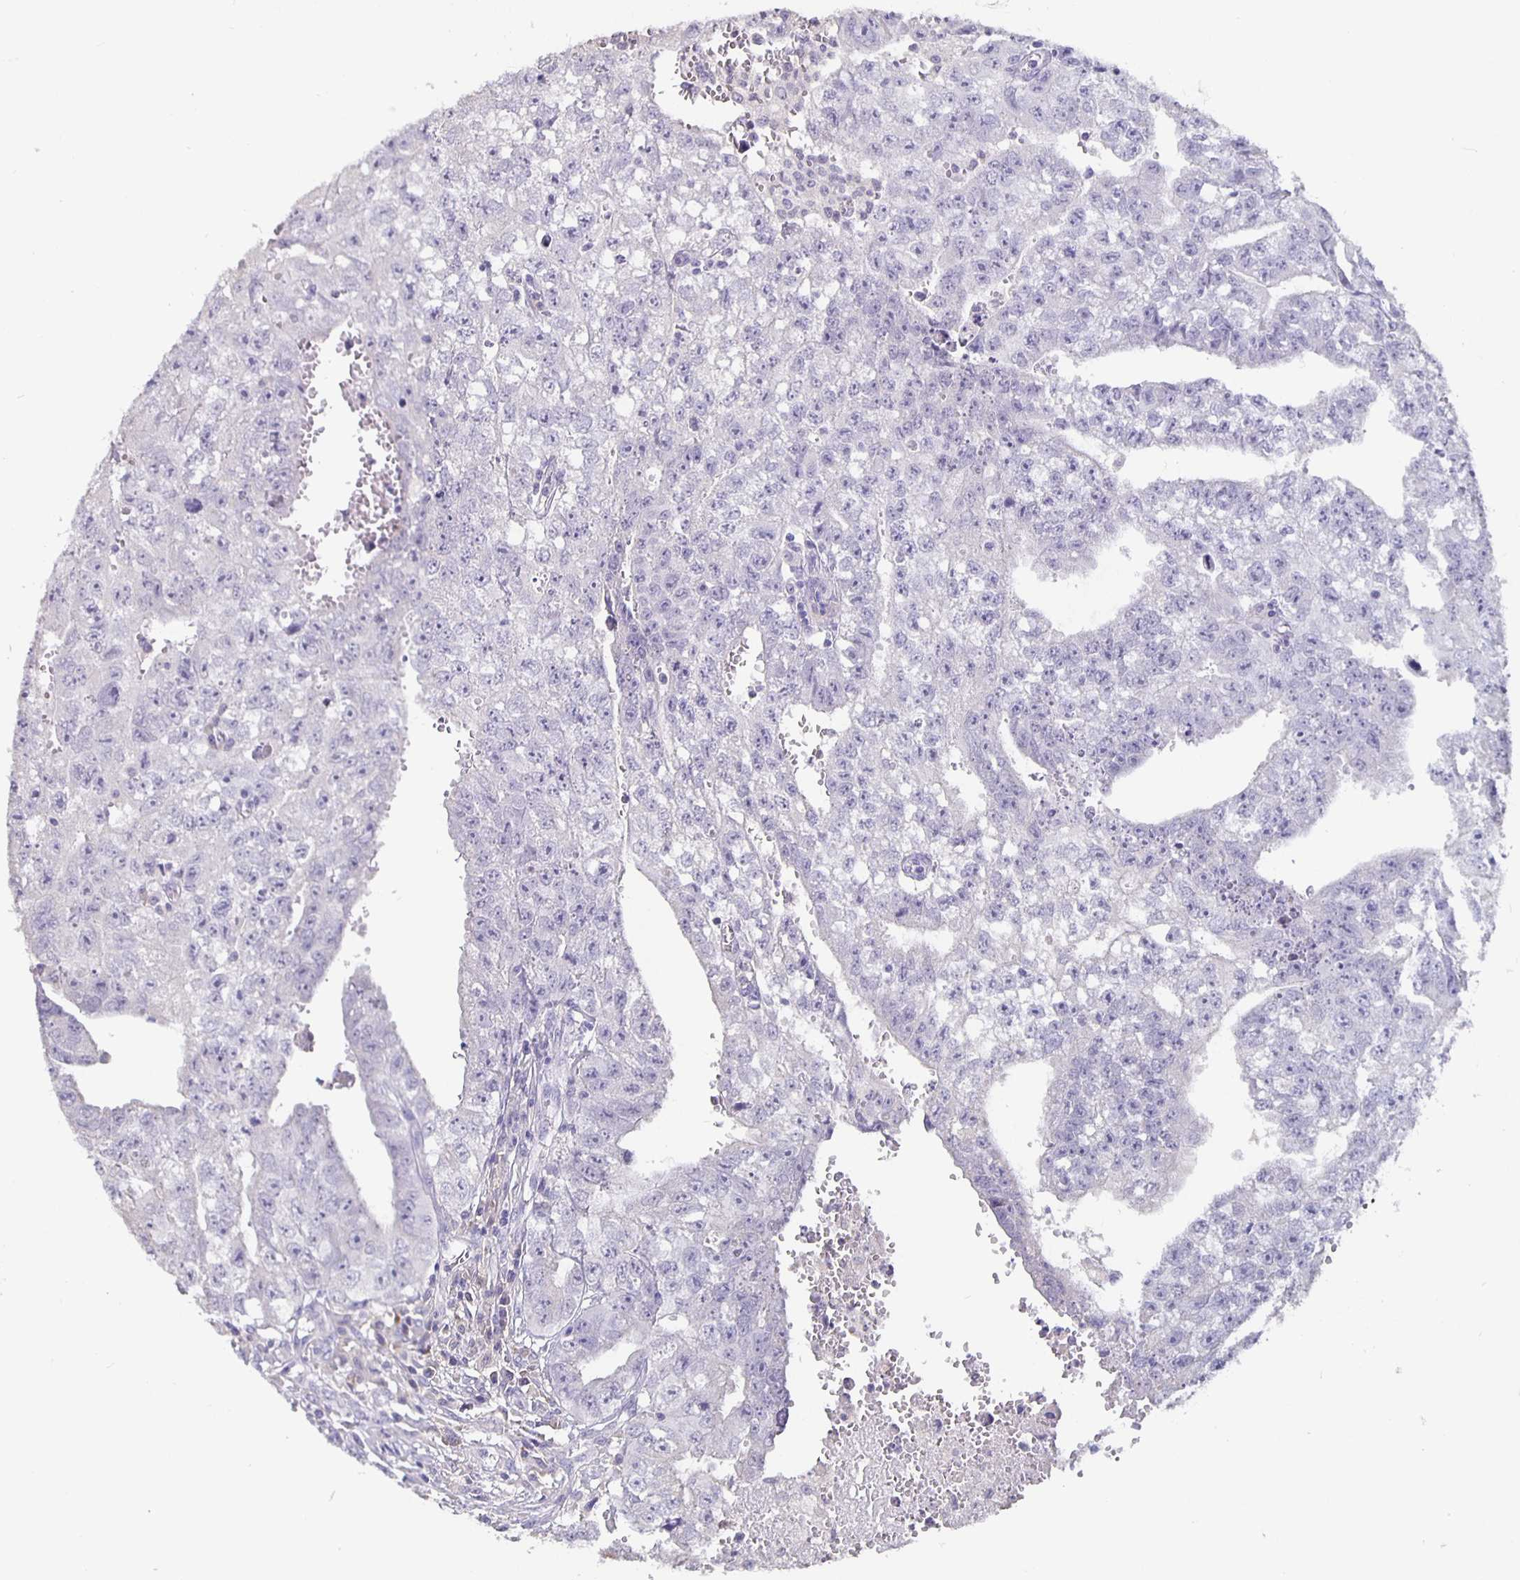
{"staining": {"intensity": "negative", "quantity": "none", "location": "none"}, "tissue": "testis cancer", "cell_type": "Tumor cells", "image_type": "cancer", "snomed": [{"axis": "morphology", "description": "Carcinoma, Embryonal, NOS"}, {"axis": "morphology", "description": "Teratoma, malignant, NOS"}, {"axis": "topography", "description": "Testis"}], "caption": "The photomicrograph shows no staining of tumor cells in testis cancer (embryonal carcinoma). The staining was performed using DAB to visualize the protein expression in brown, while the nuclei were stained in blue with hematoxylin (Magnification: 20x).", "gene": "GPX4", "patient": {"sex": "male", "age": 24}}